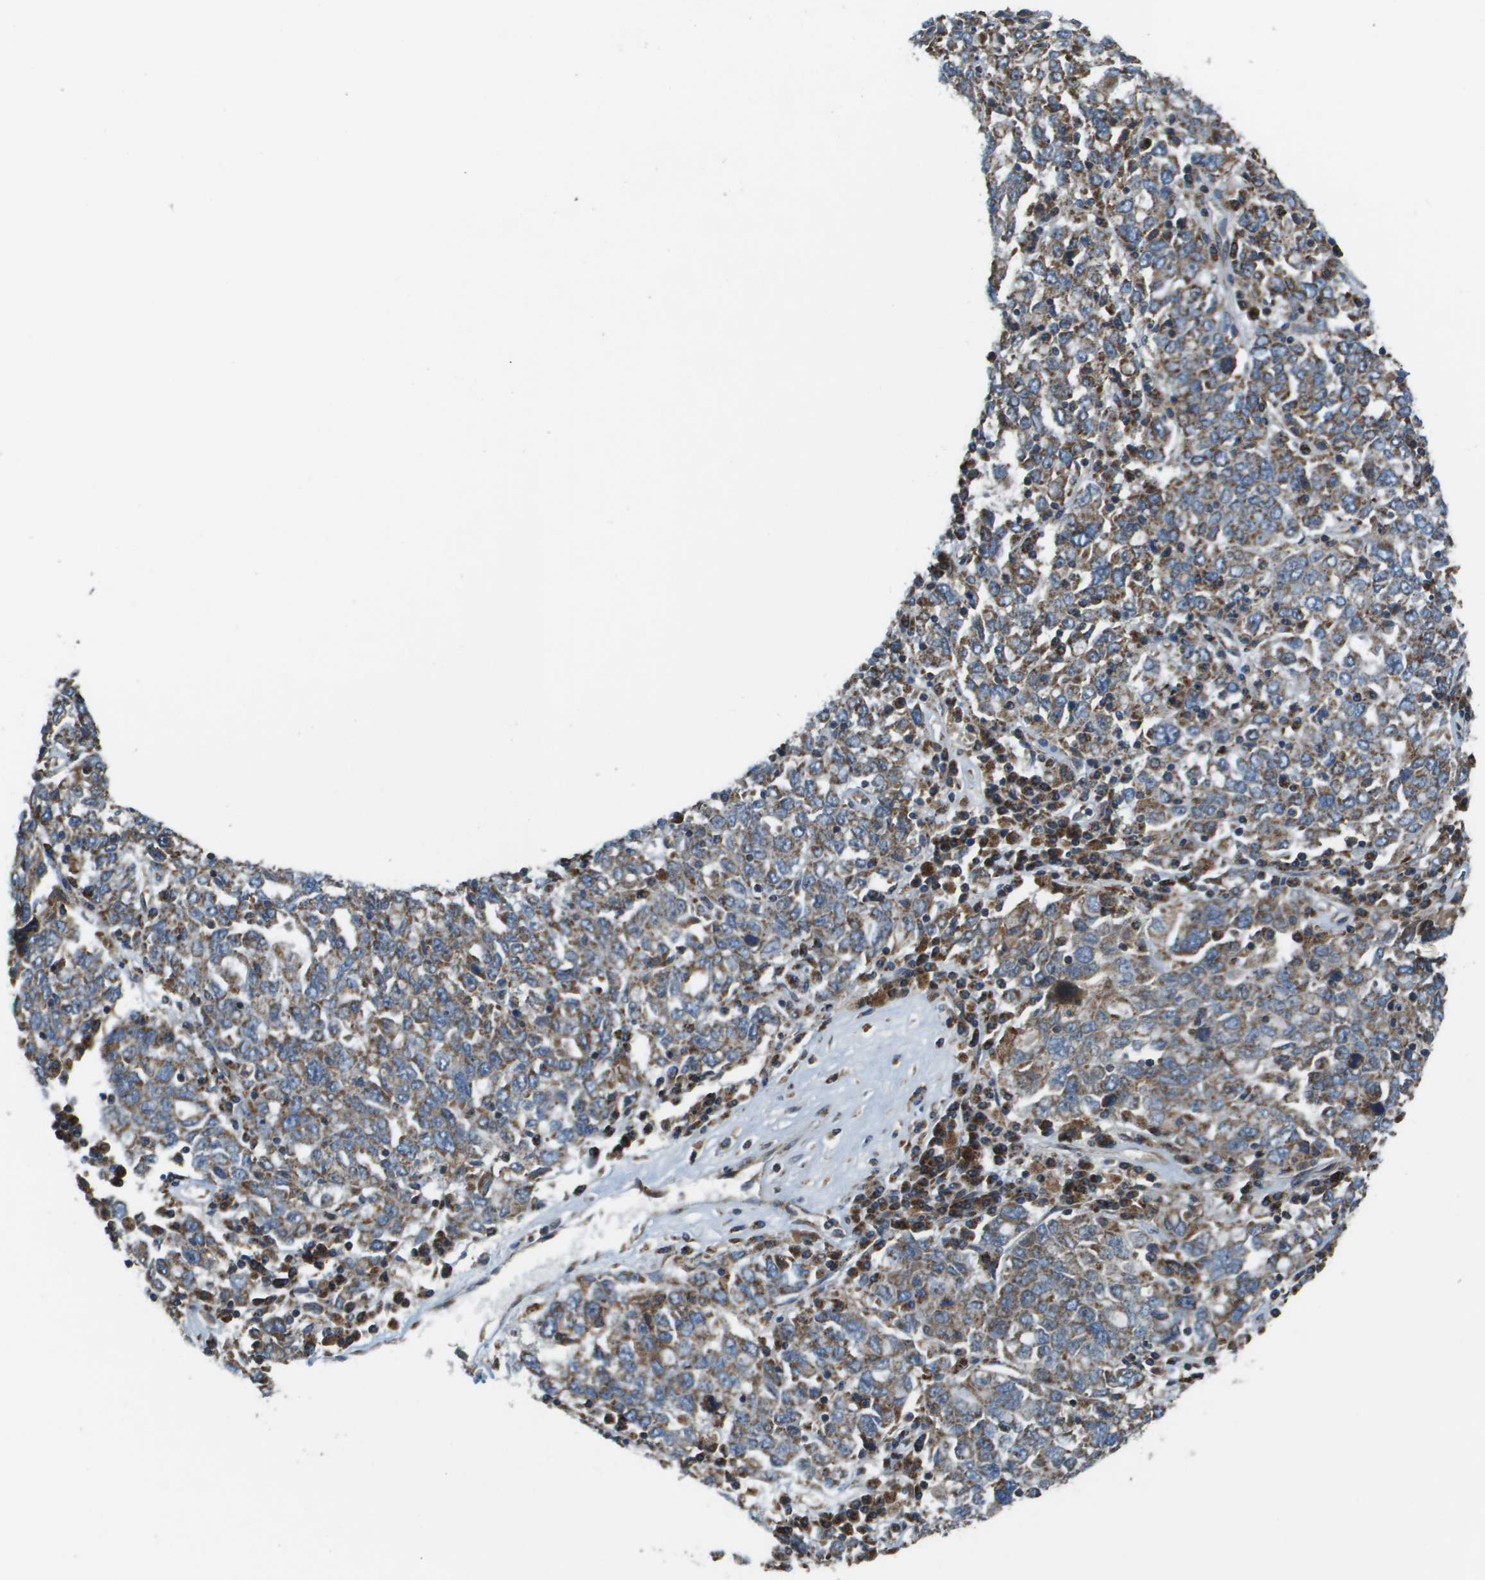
{"staining": {"intensity": "weak", "quantity": ">75%", "location": "cytoplasmic/membranous"}, "tissue": "ovarian cancer", "cell_type": "Tumor cells", "image_type": "cancer", "snomed": [{"axis": "morphology", "description": "Carcinoma, endometroid"}, {"axis": "topography", "description": "Ovary"}], "caption": "Ovarian cancer stained with a protein marker shows weak staining in tumor cells.", "gene": "NRK", "patient": {"sex": "female", "age": 62}}